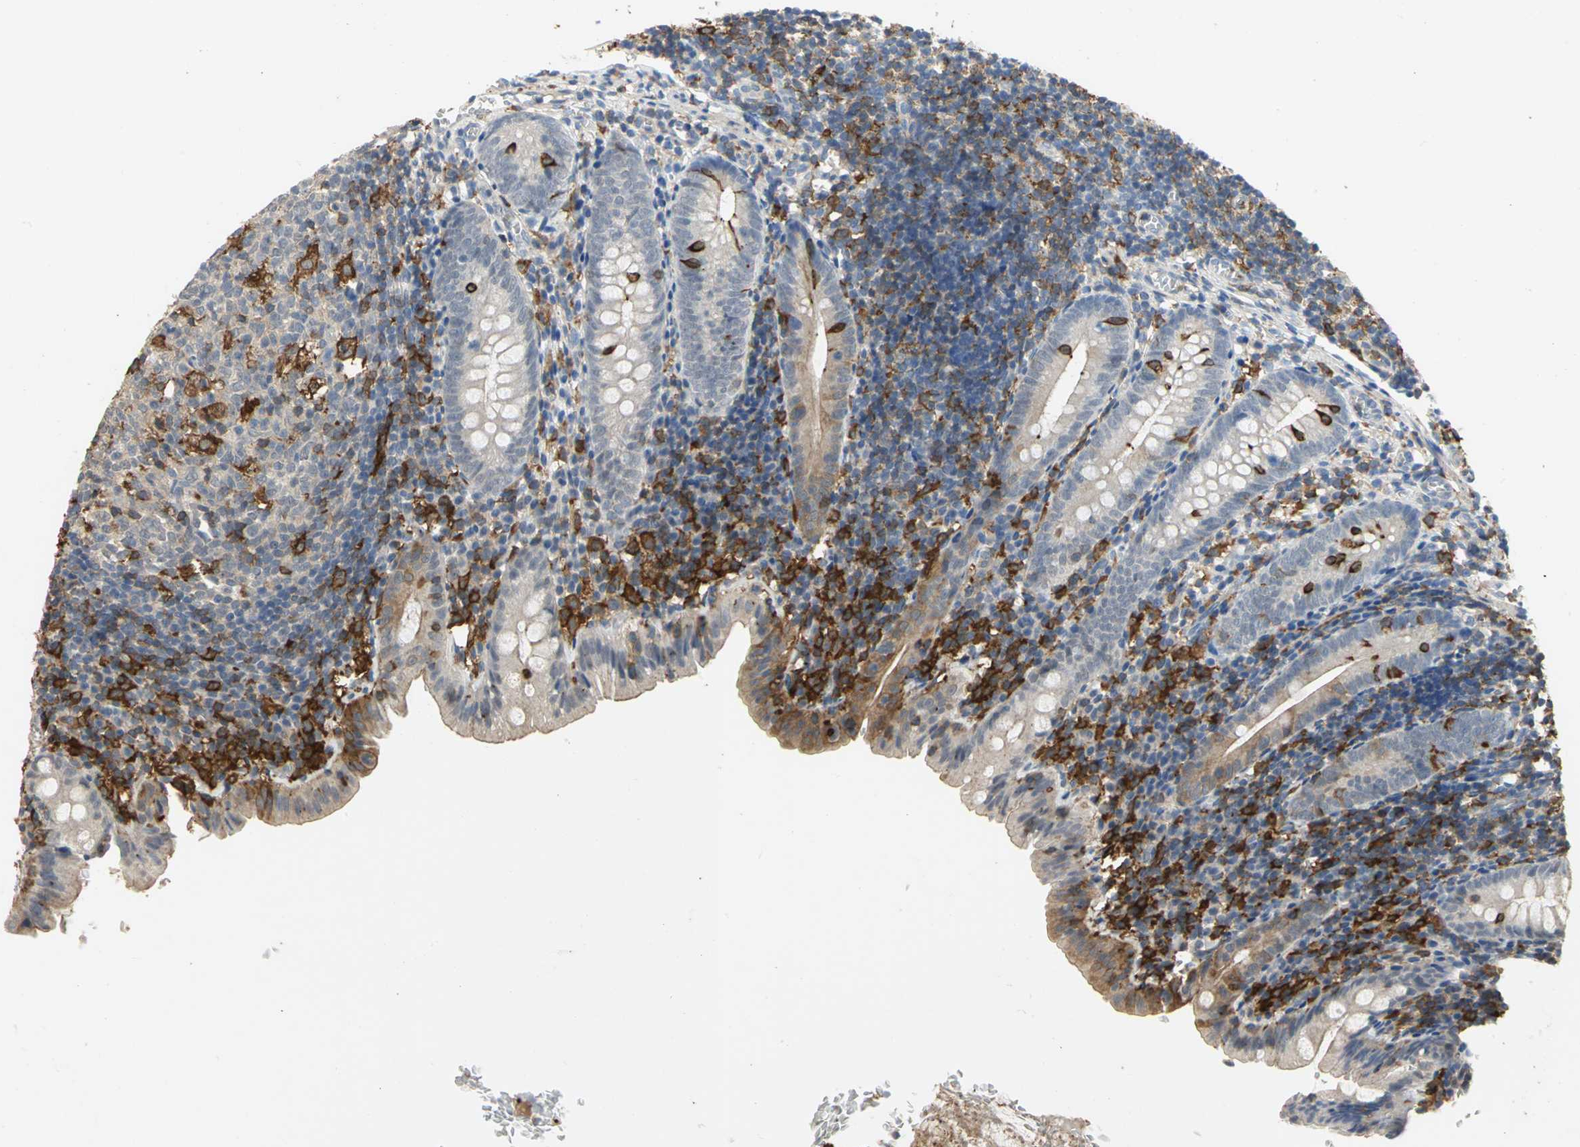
{"staining": {"intensity": "negative", "quantity": "none", "location": "none"}, "tissue": "appendix", "cell_type": "Glandular cells", "image_type": "normal", "snomed": [{"axis": "morphology", "description": "Normal tissue, NOS"}, {"axis": "topography", "description": "Appendix"}], "caption": "Immunohistochemistry (IHC) photomicrograph of normal appendix stained for a protein (brown), which reveals no expression in glandular cells. (DAB (3,3'-diaminobenzidine) IHC with hematoxylin counter stain).", "gene": "SKAP2", "patient": {"sex": "female", "age": 10}}